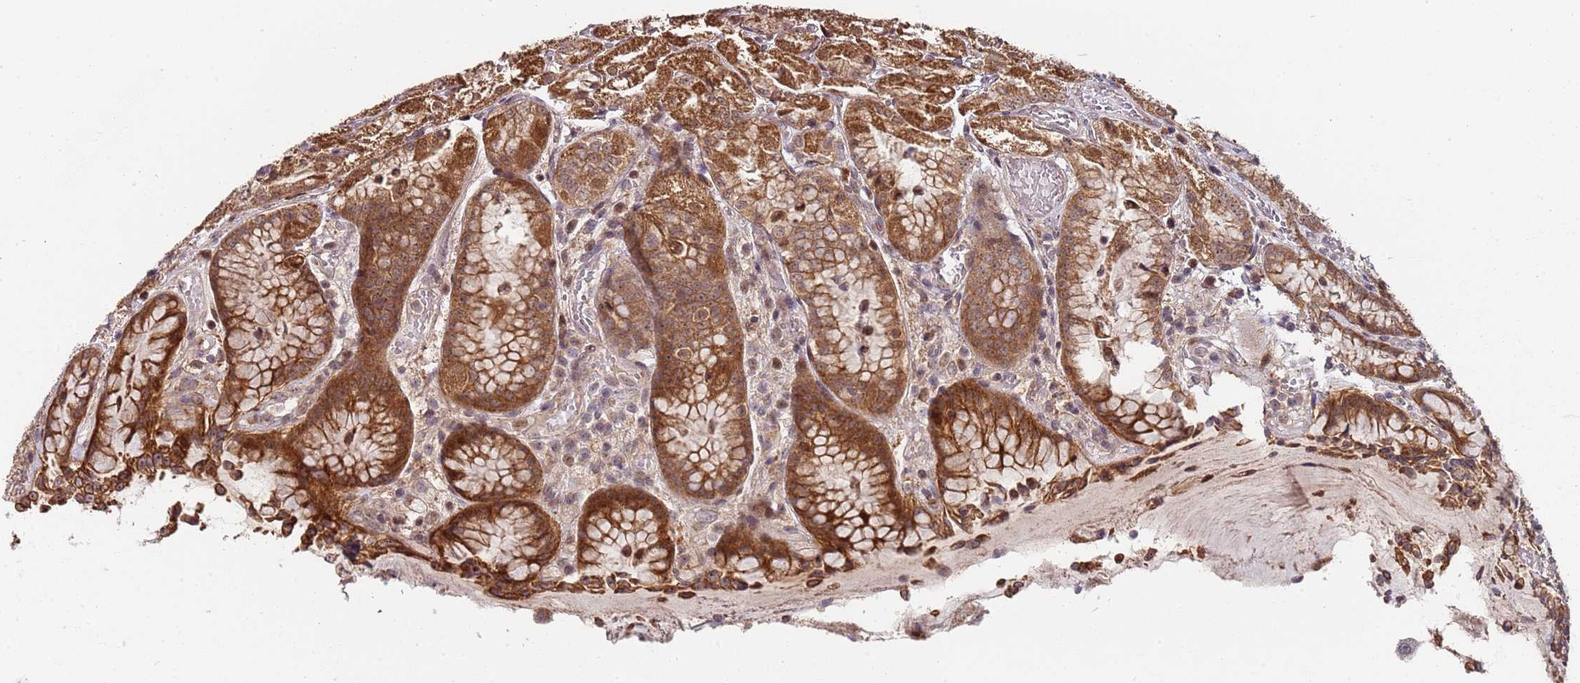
{"staining": {"intensity": "strong", "quantity": ">75%", "location": "cytoplasmic/membranous,nuclear"}, "tissue": "stomach", "cell_type": "Glandular cells", "image_type": "normal", "snomed": [{"axis": "morphology", "description": "Normal tissue, NOS"}, {"axis": "topography", "description": "Stomach, upper"}], "caption": "Immunohistochemical staining of benign stomach reveals strong cytoplasmic/membranous,nuclear protein expression in approximately >75% of glandular cells. (IHC, brightfield microscopy, high magnification).", "gene": "EDC3", "patient": {"sex": "male", "age": 72}}